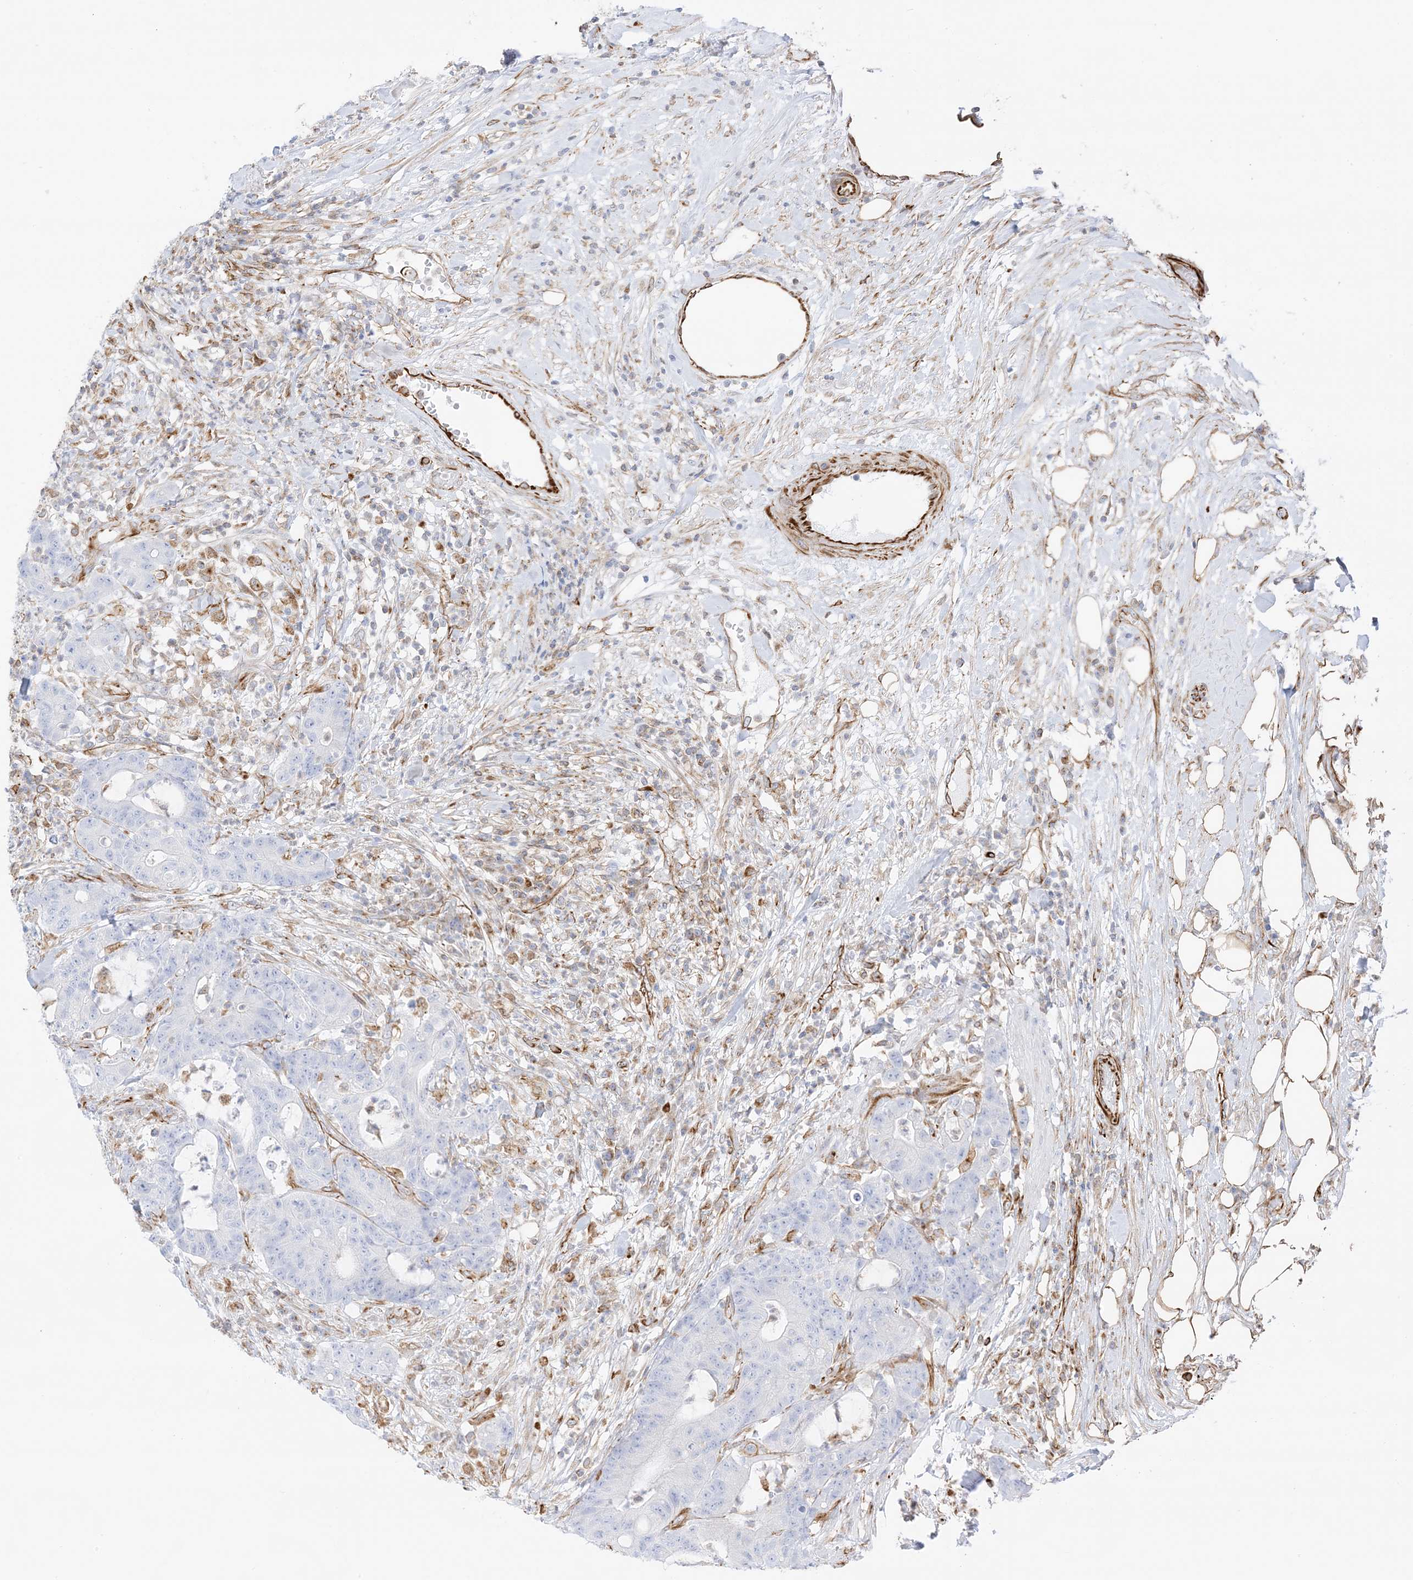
{"staining": {"intensity": "negative", "quantity": "none", "location": "none"}, "tissue": "colorectal cancer", "cell_type": "Tumor cells", "image_type": "cancer", "snomed": [{"axis": "morphology", "description": "Adenocarcinoma, NOS"}, {"axis": "topography", "description": "Colon"}], "caption": "The immunohistochemistry (IHC) histopathology image has no significant staining in tumor cells of colorectal cancer (adenocarcinoma) tissue.", "gene": "PID1", "patient": {"sex": "female", "age": 84}}